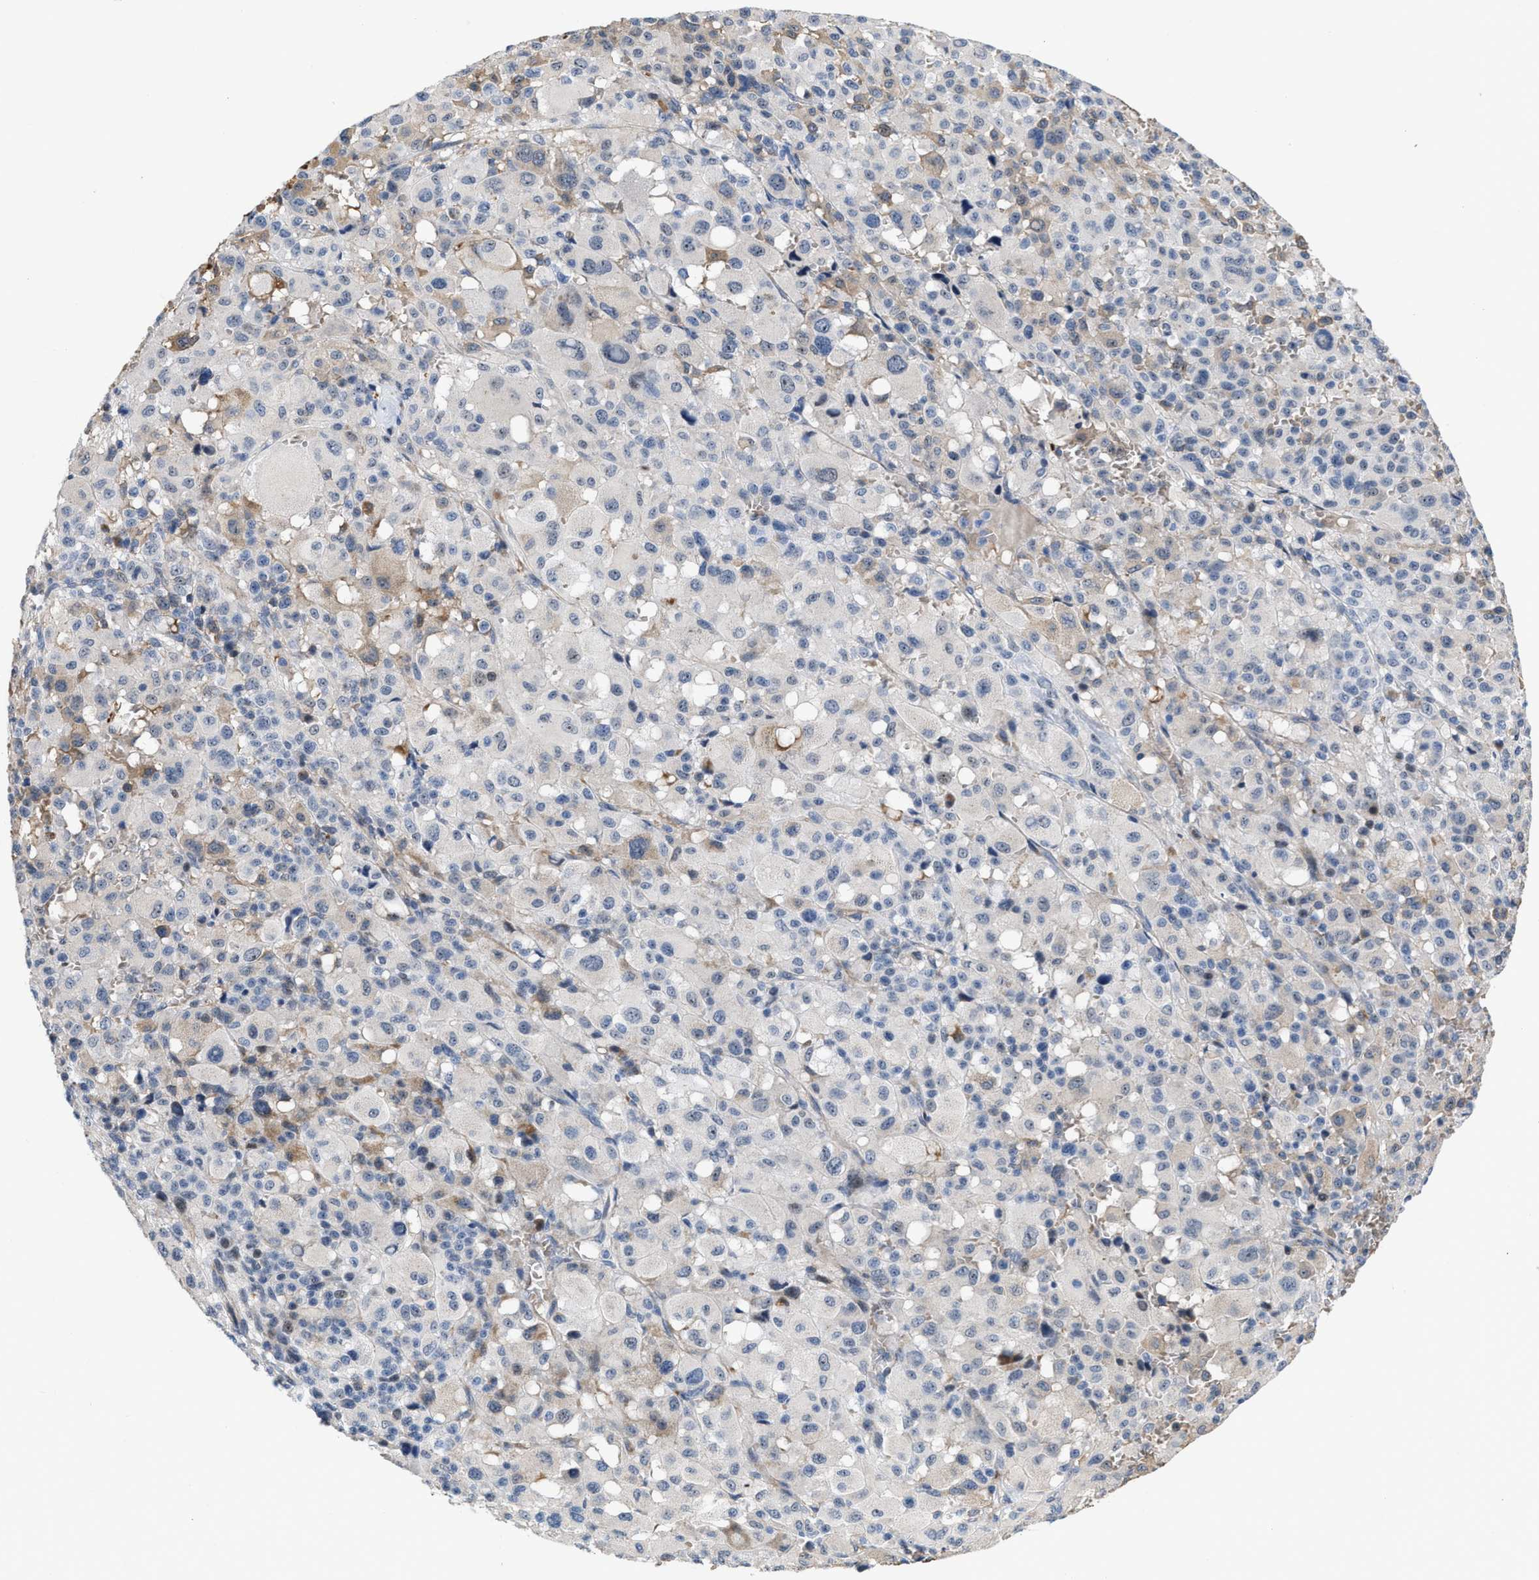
{"staining": {"intensity": "weak", "quantity": "<25%", "location": "nuclear"}, "tissue": "melanoma", "cell_type": "Tumor cells", "image_type": "cancer", "snomed": [{"axis": "morphology", "description": "Malignant melanoma, Metastatic site"}, {"axis": "topography", "description": "Skin"}], "caption": "Micrograph shows no protein staining in tumor cells of melanoma tissue.", "gene": "POLR1F", "patient": {"sex": "female", "age": 74}}